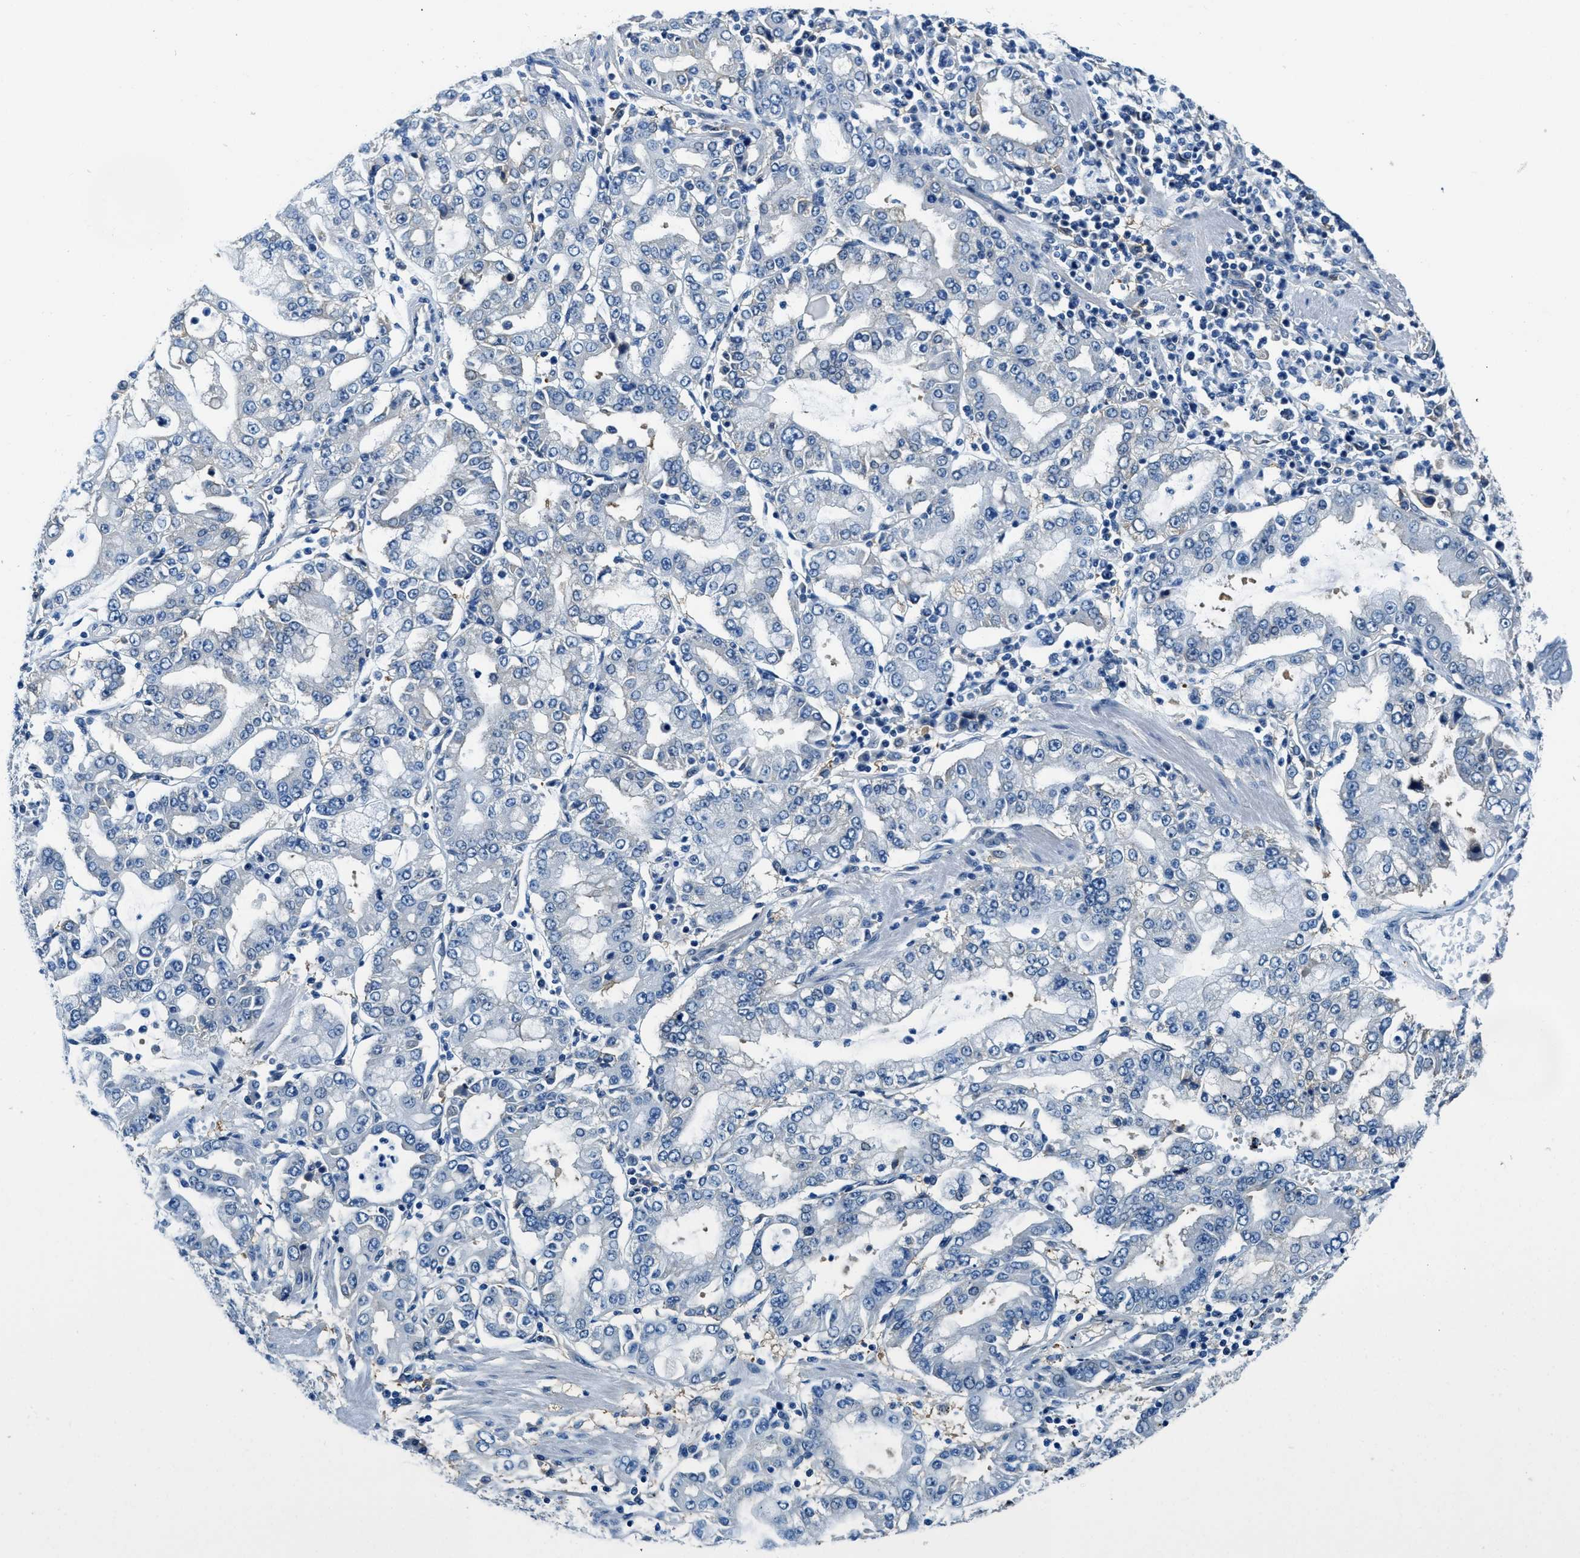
{"staining": {"intensity": "negative", "quantity": "none", "location": "none"}, "tissue": "stomach cancer", "cell_type": "Tumor cells", "image_type": "cancer", "snomed": [{"axis": "morphology", "description": "Adenocarcinoma, NOS"}, {"axis": "topography", "description": "Stomach"}], "caption": "The immunohistochemistry photomicrograph has no significant expression in tumor cells of stomach cancer (adenocarcinoma) tissue.", "gene": "TWF1", "patient": {"sex": "male", "age": 76}}